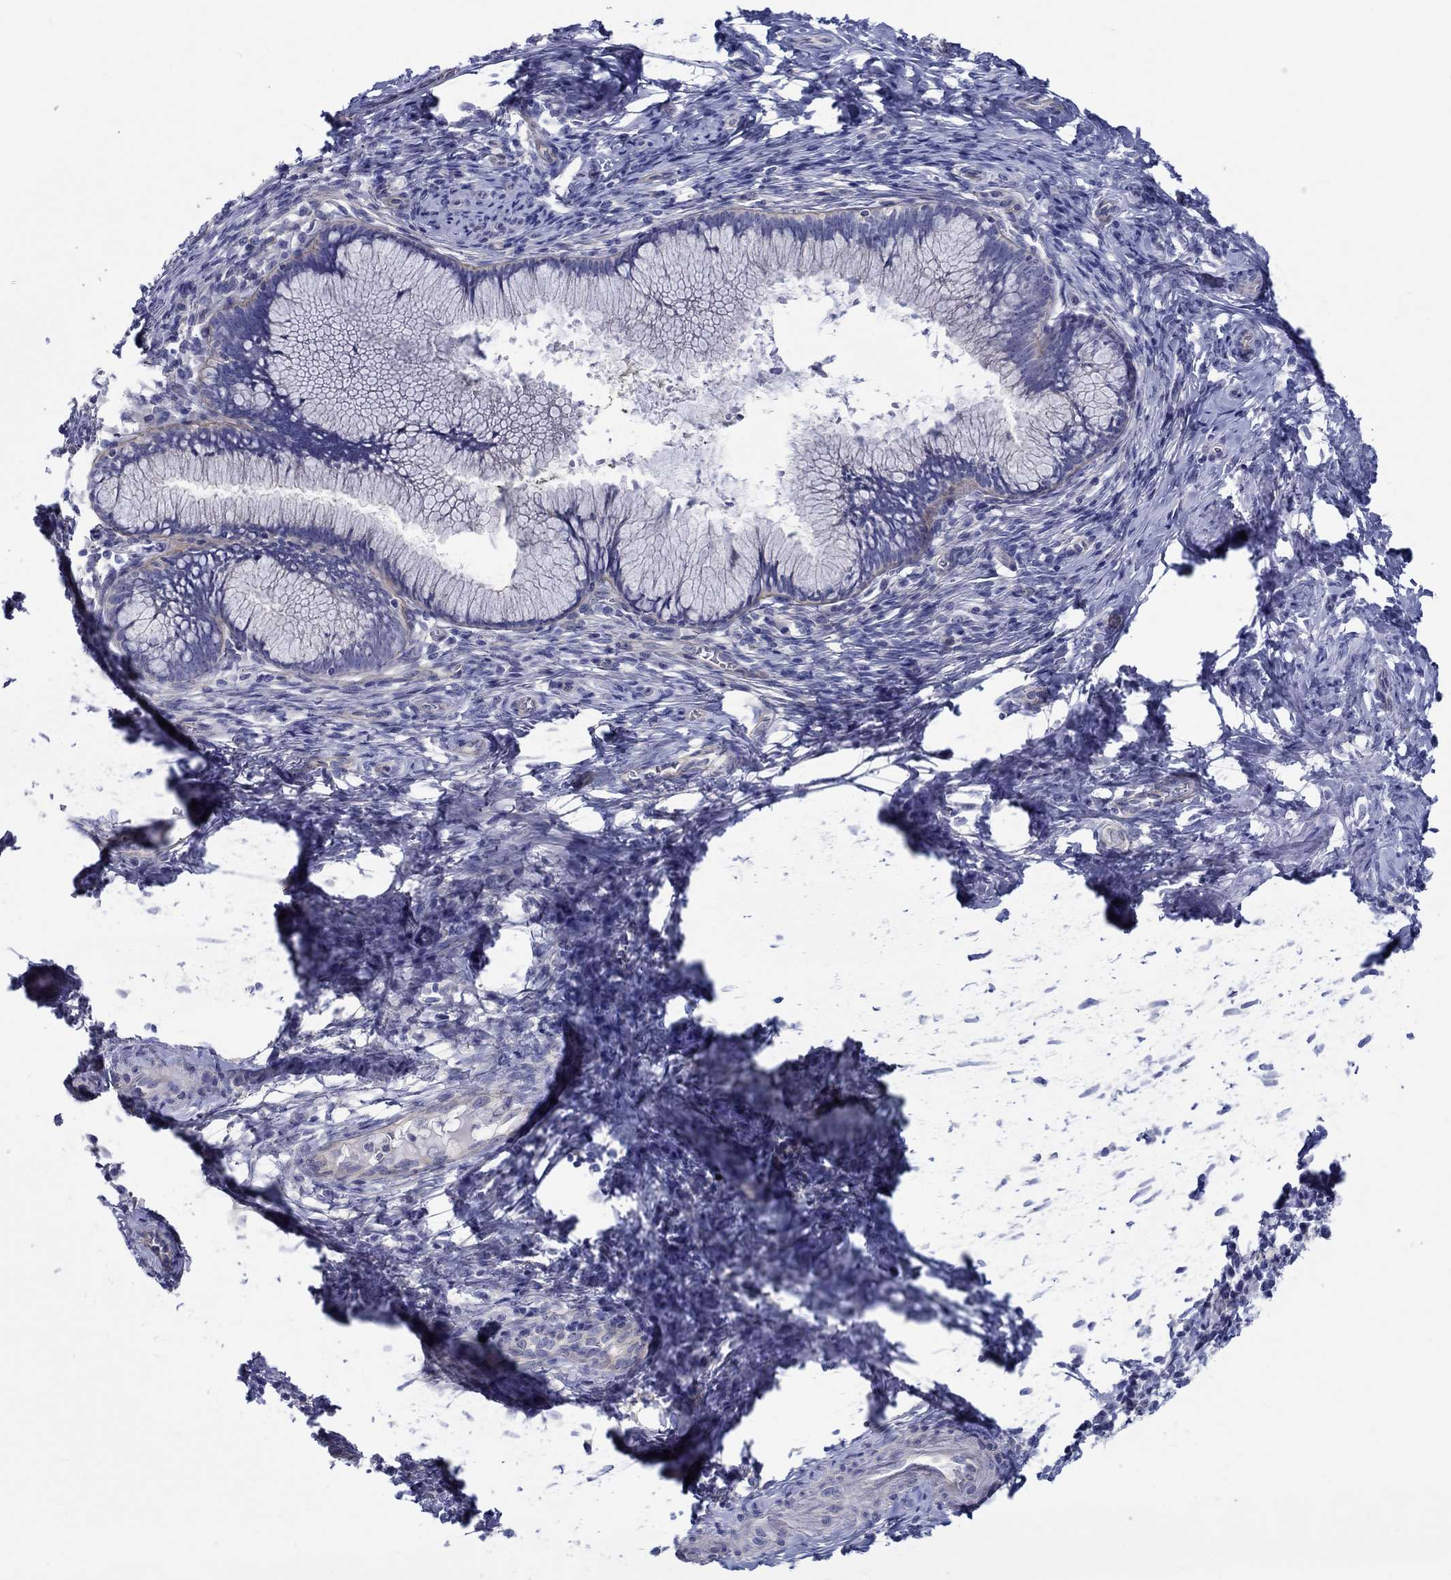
{"staining": {"intensity": "negative", "quantity": "none", "location": "none"}, "tissue": "cervical cancer", "cell_type": "Tumor cells", "image_type": "cancer", "snomed": [{"axis": "morphology", "description": "Squamous cell carcinoma, NOS"}, {"axis": "topography", "description": "Cervix"}], "caption": "The histopathology image demonstrates no staining of tumor cells in squamous cell carcinoma (cervical). Nuclei are stained in blue.", "gene": "SH2D7", "patient": {"sex": "female", "age": 54}}